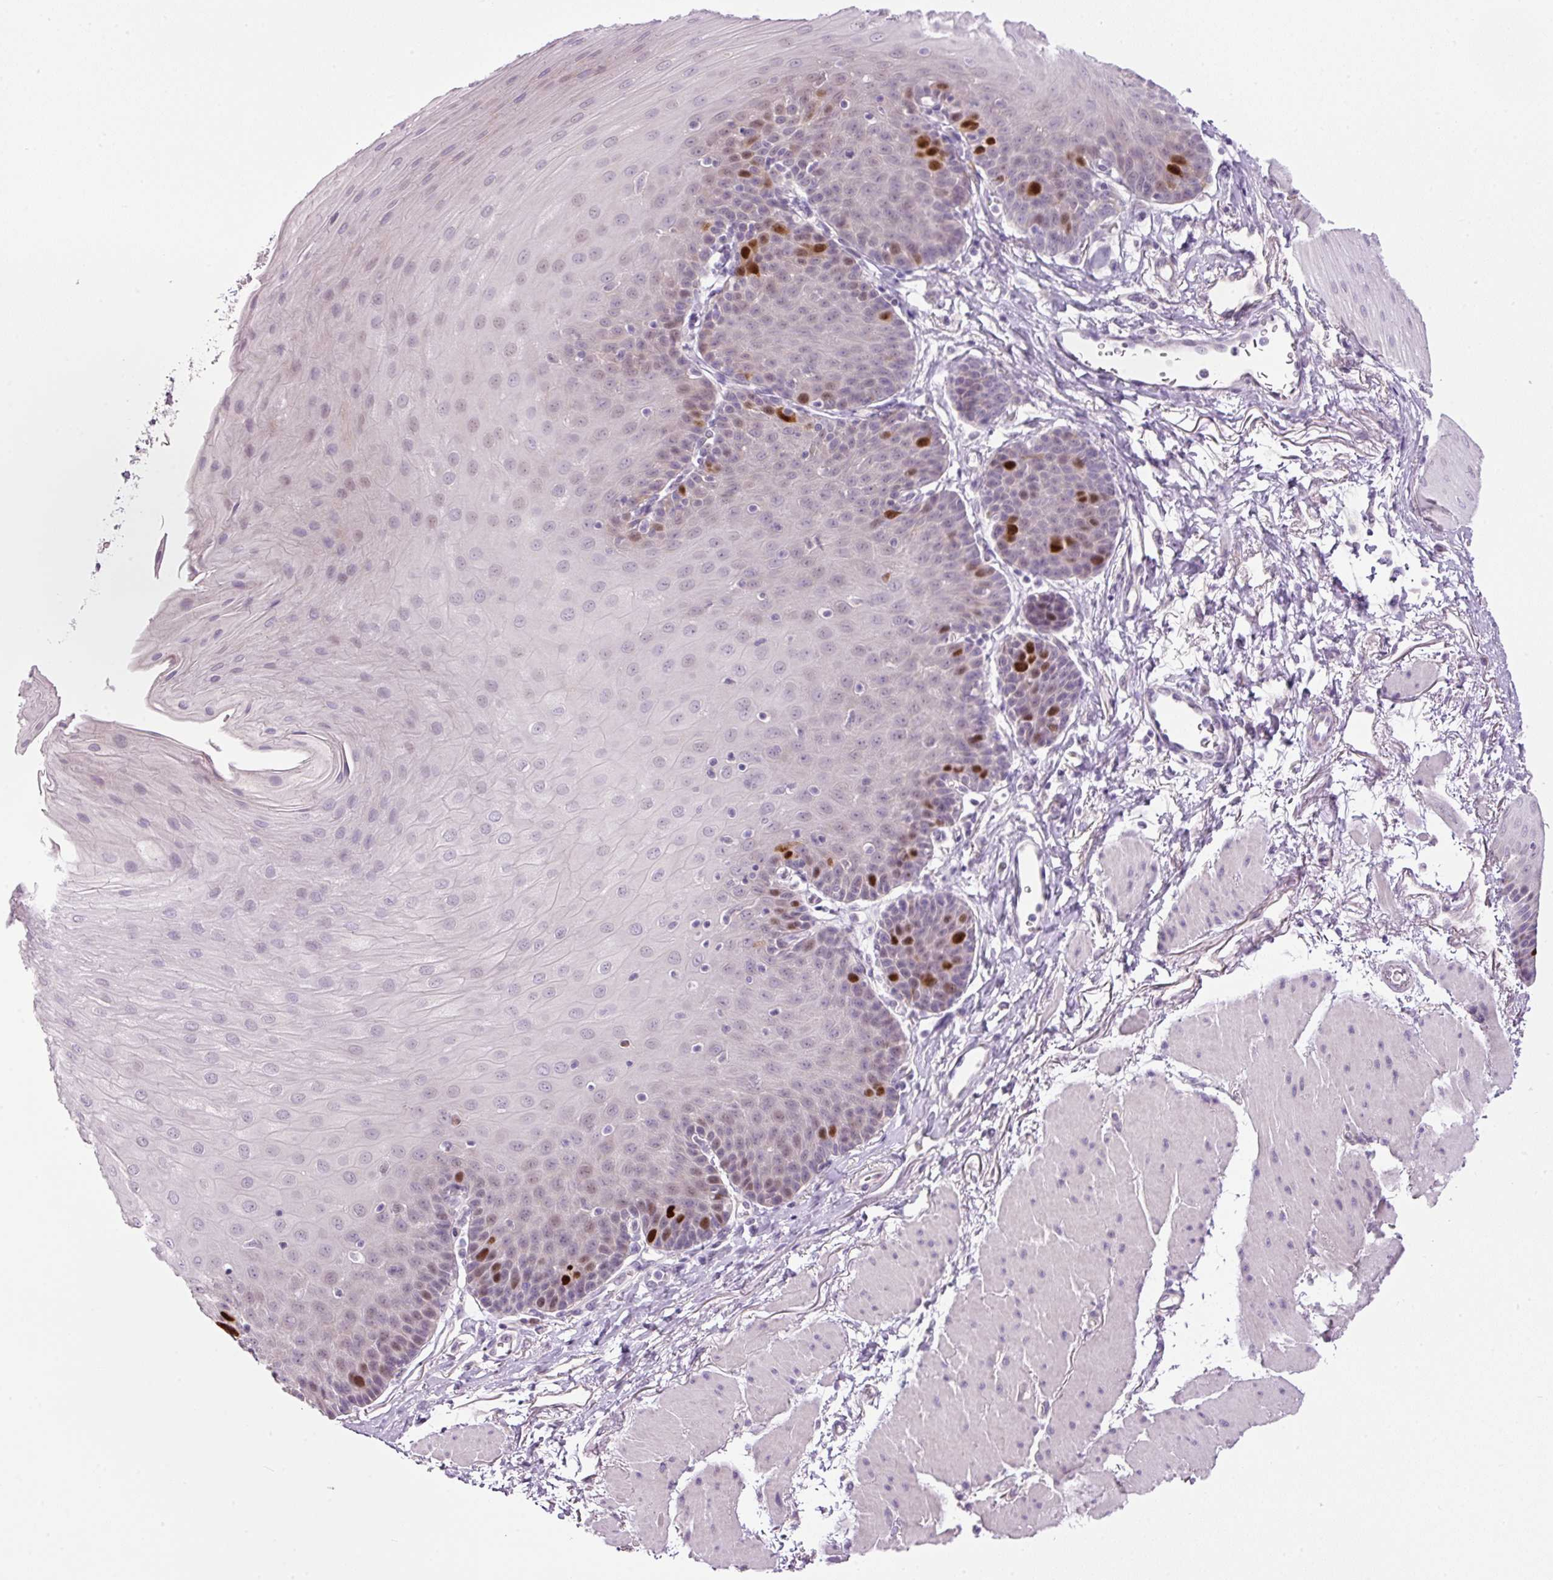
{"staining": {"intensity": "strong", "quantity": "<25%", "location": "nuclear"}, "tissue": "esophagus", "cell_type": "Squamous epithelial cells", "image_type": "normal", "snomed": [{"axis": "morphology", "description": "Normal tissue, NOS"}, {"axis": "topography", "description": "Esophagus"}], "caption": "Protein staining reveals strong nuclear staining in about <25% of squamous epithelial cells in unremarkable esophagus.", "gene": "KPNA2", "patient": {"sex": "female", "age": 81}}